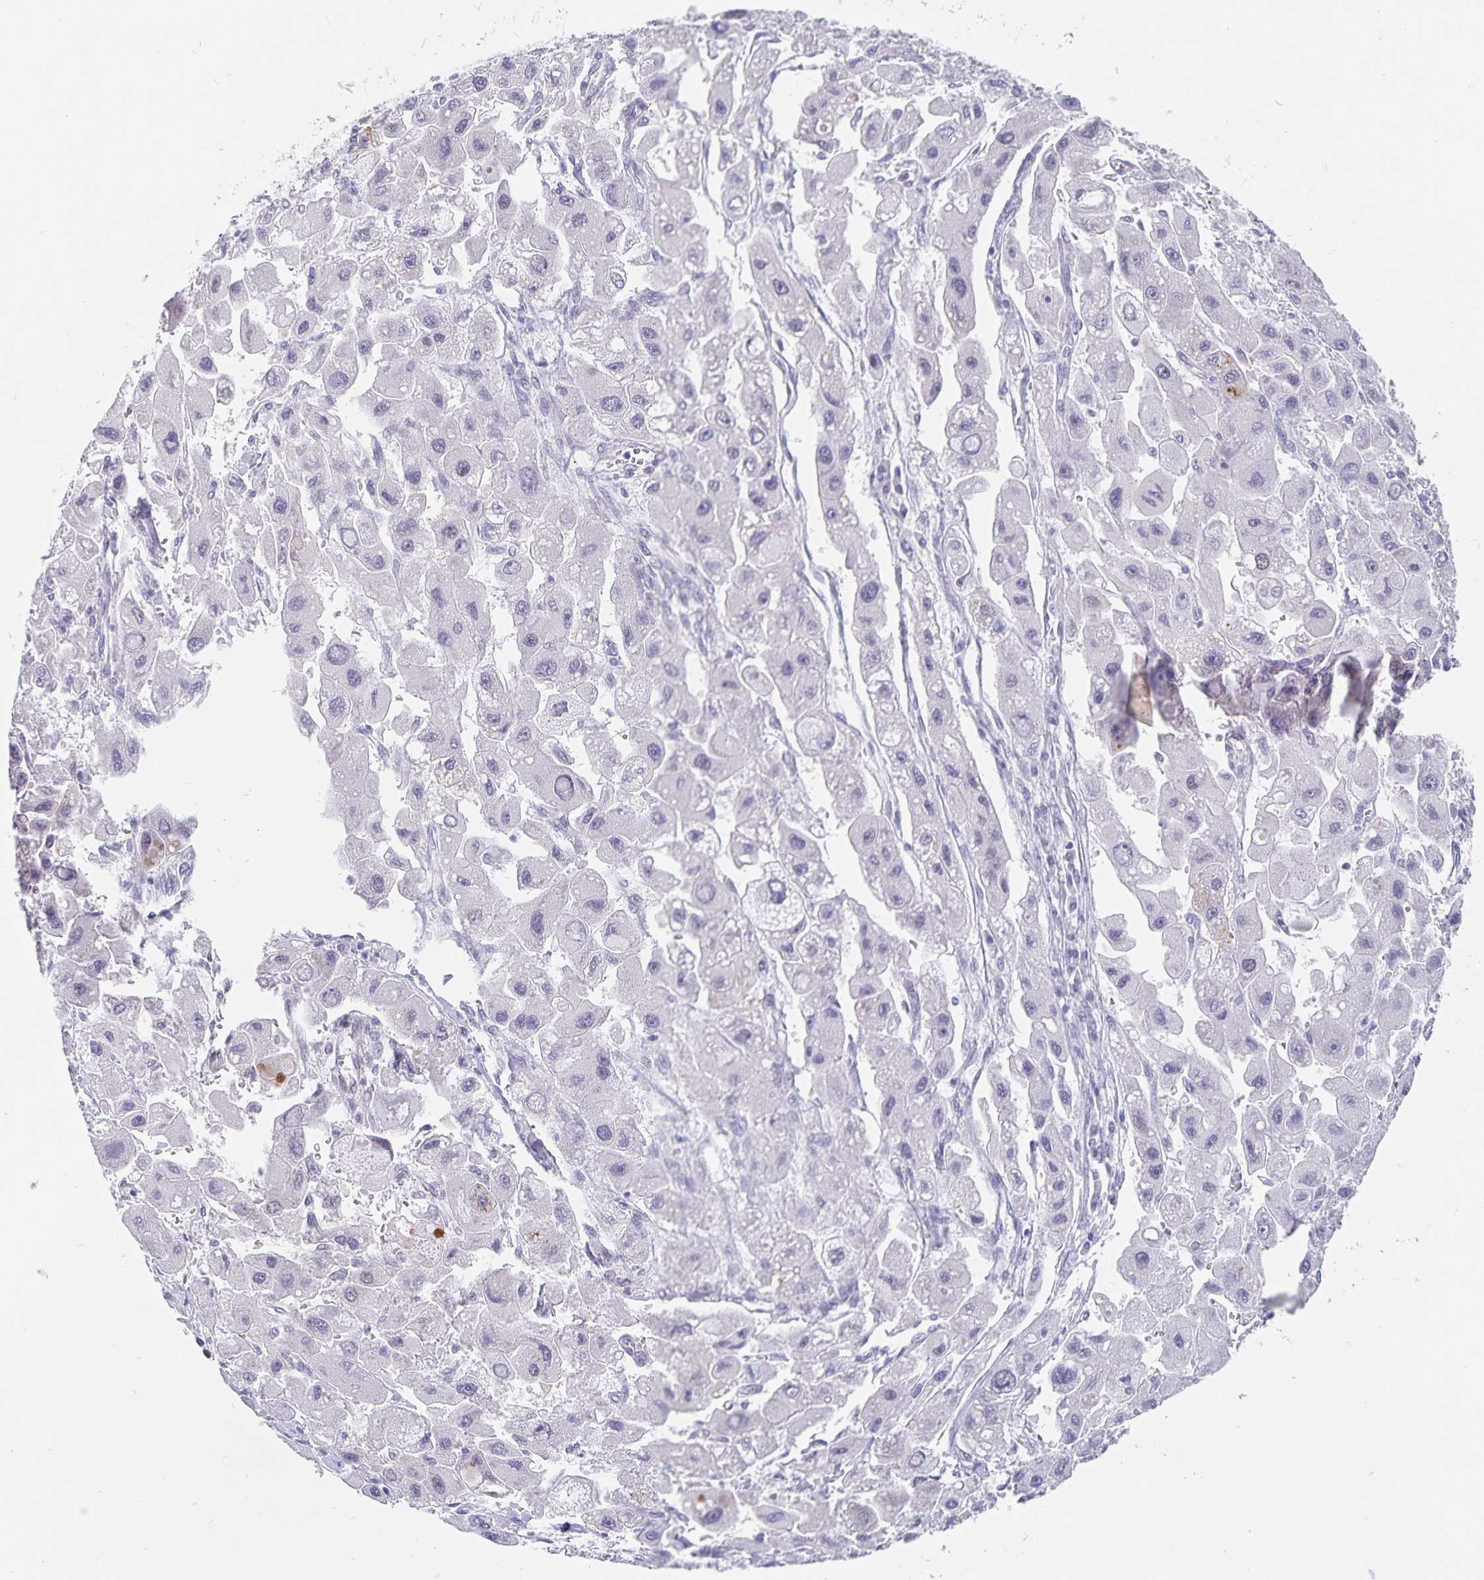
{"staining": {"intensity": "negative", "quantity": "none", "location": "none"}, "tissue": "liver cancer", "cell_type": "Tumor cells", "image_type": "cancer", "snomed": [{"axis": "morphology", "description": "Carcinoma, Hepatocellular, NOS"}, {"axis": "topography", "description": "Liver"}], "caption": "This photomicrograph is of liver hepatocellular carcinoma stained with immunohistochemistry (IHC) to label a protein in brown with the nuclei are counter-stained blue. There is no positivity in tumor cells. Nuclei are stained in blue.", "gene": "BAG6", "patient": {"sex": "male", "age": 24}}